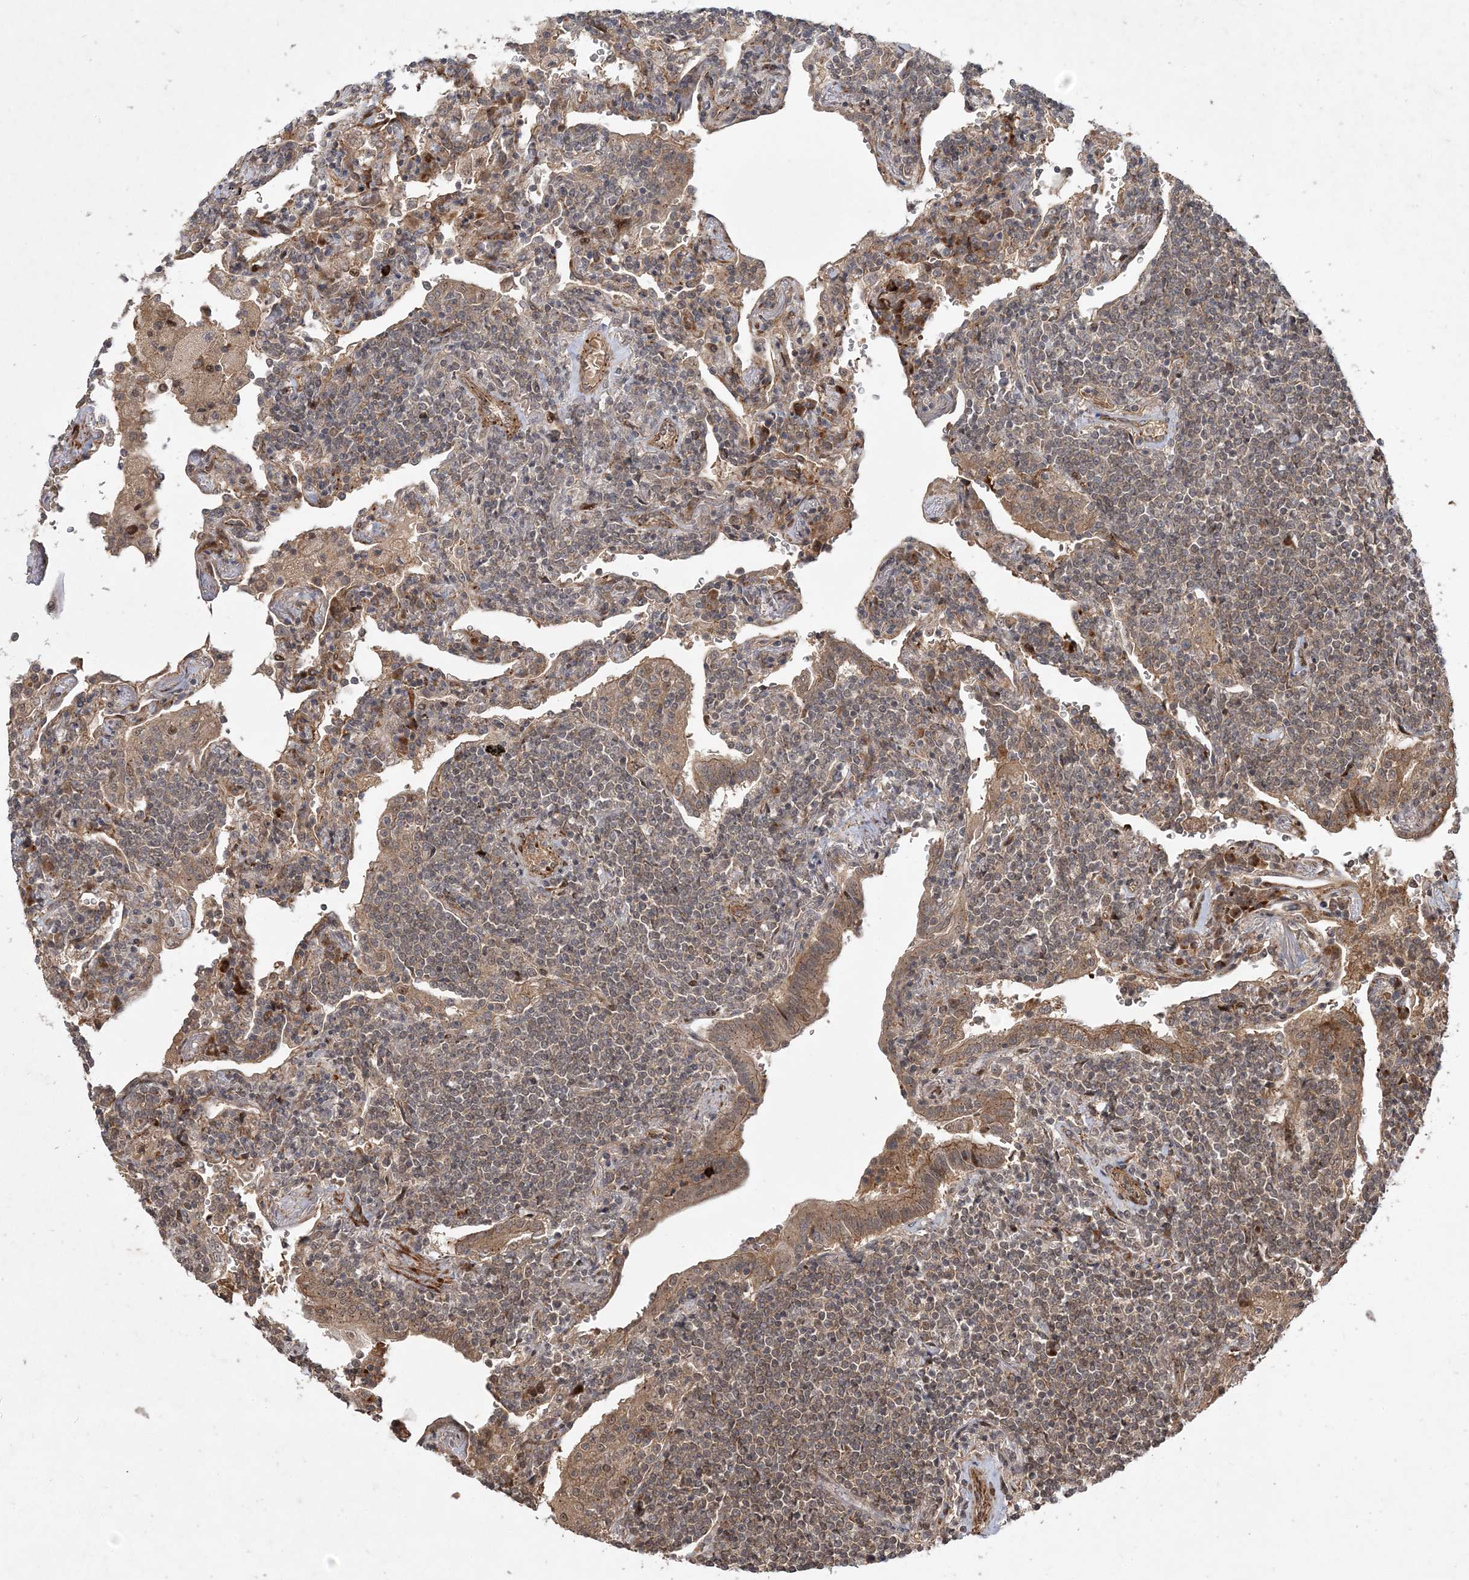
{"staining": {"intensity": "weak", "quantity": "25%-75%", "location": "cytoplasmic/membranous"}, "tissue": "lymphoma", "cell_type": "Tumor cells", "image_type": "cancer", "snomed": [{"axis": "morphology", "description": "Malignant lymphoma, non-Hodgkin's type, Low grade"}, {"axis": "topography", "description": "Lung"}], "caption": "Malignant lymphoma, non-Hodgkin's type (low-grade) stained for a protein exhibits weak cytoplasmic/membranous positivity in tumor cells.", "gene": "UBTD2", "patient": {"sex": "female", "age": 71}}